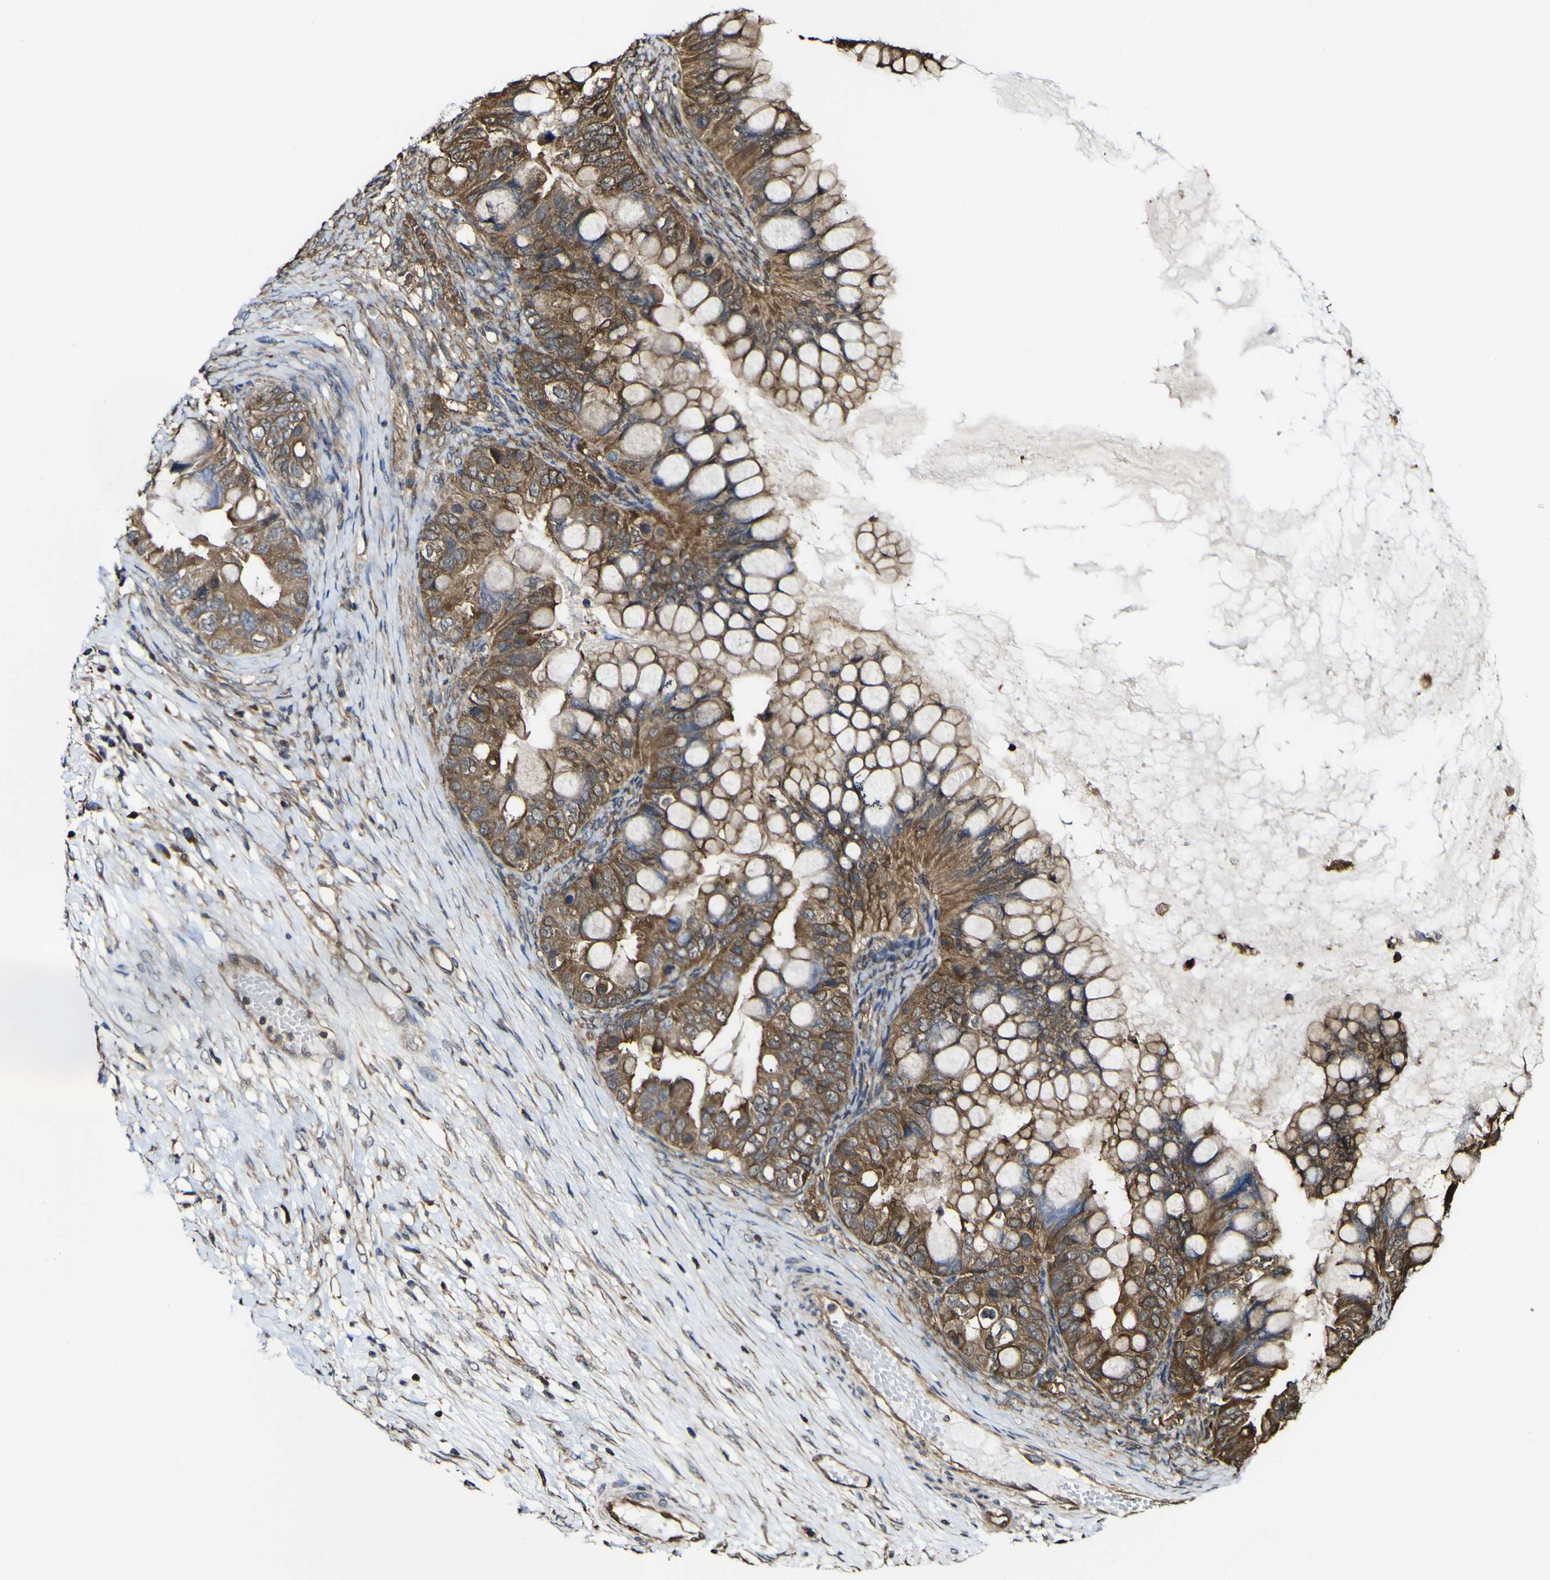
{"staining": {"intensity": "moderate", "quantity": ">75%", "location": "cytoplasmic/membranous"}, "tissue": "ovarian cancer", "cell_type": "Tumor cells", "image_type": "cancer", "snomed": [{"axis": "morphology", "description": "Cystadenocarcinoma, mucinous, NOS"}, {"axis": "topography", "description": "Ovary"}], "caption": "A brown stain highlights moderate cytoplasmic/membranous expression of a protein in ovarian cancer tumor cells.", "gene": "PTPRR", "patient": {"sex": "female", "age": 80}}